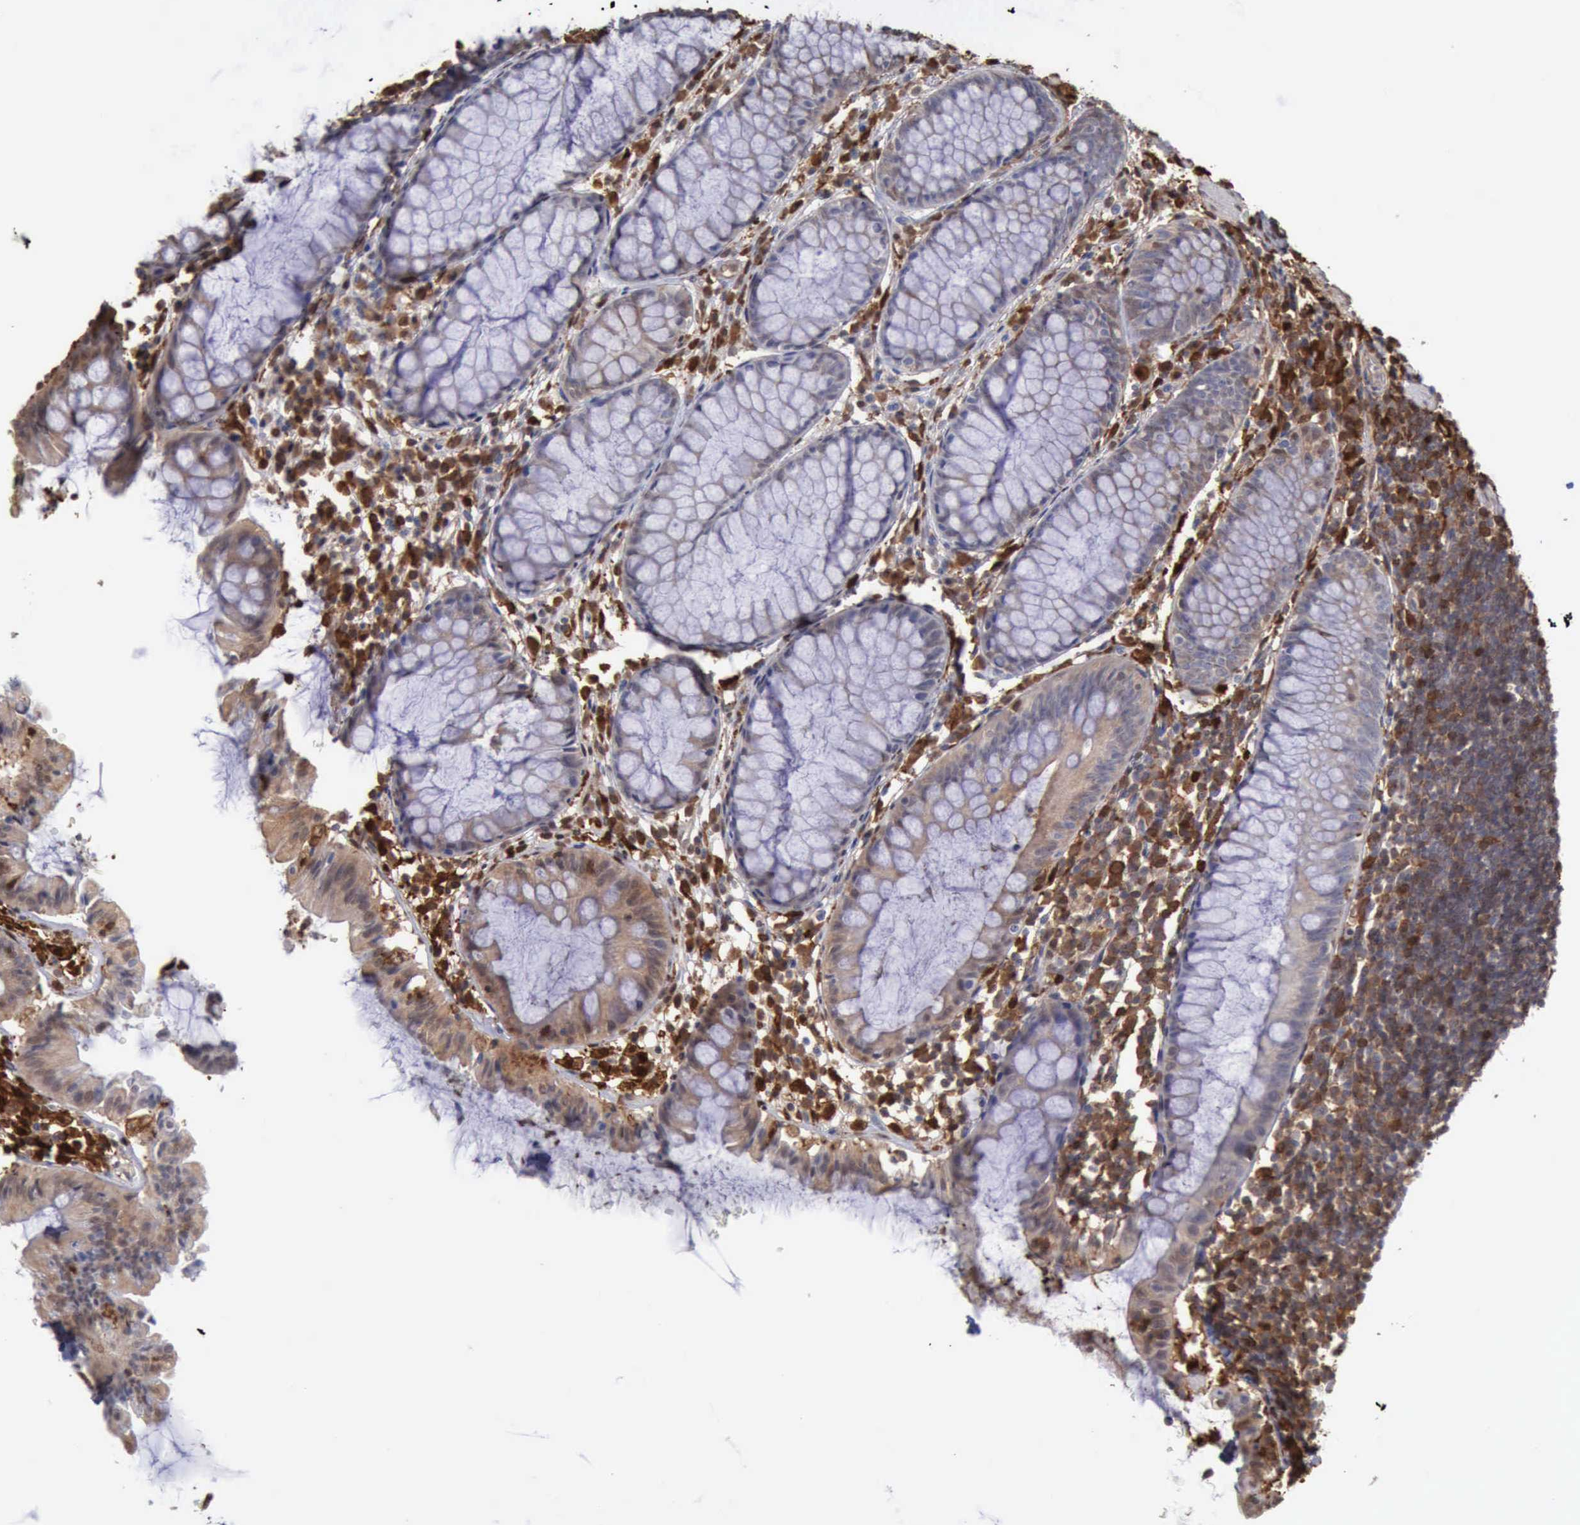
{"staining": {"intensity": "weak", "quantity": ">75%", "location": "cytoplasmic/membranous"}, "tissue": "rectum", "cell_type": "Glandular cells", "image_type": "normal", "snomed": [{"axis": "morphology", "description": "Normal tissue, NOS"}, {"axis": "topography", "description": "Rectum"}], "caption": "This histopathology image shows IHC staining of benign human rectum, with low weak cytoplasmic/membranous positivity in about >75% of glandular cells.", "gene": "STAT1", "patient": {"sex": "female", "age": 66}}